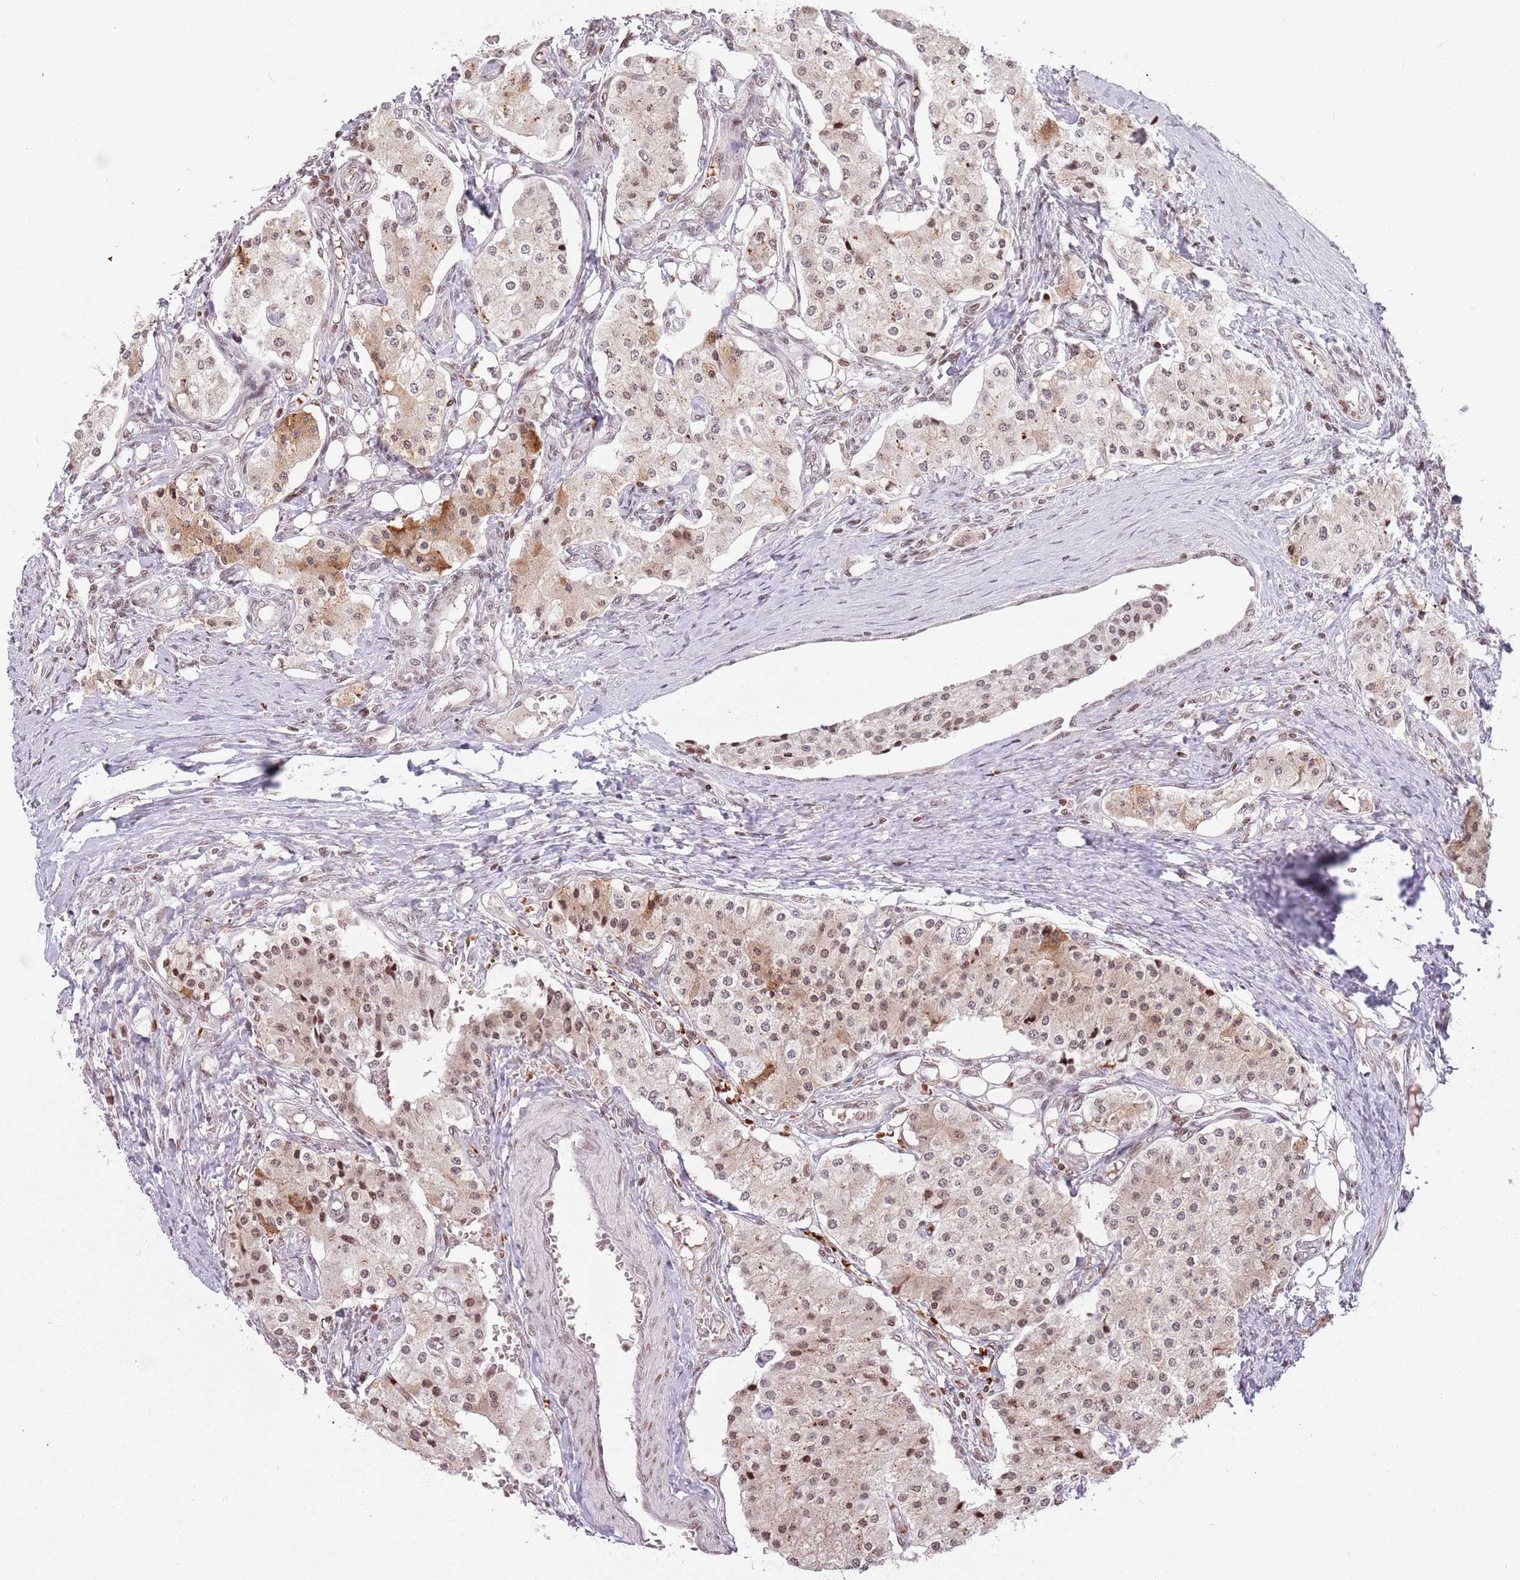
{"staining": {"intensity": "moderate", "quantity": "25%-75%", "location": "cytoplasmic/membranous,nuclear"}, "tissue": "carcinoid", "cell_type": "Tumor cells", "image_type": "cancer", "snomed": [{"axis": "morphology", "description": "Carcinoid, malignant, NOS"}, {"axis": "topography", "description": "Colon"}], "caption": "Immunohistochemistry (IHC) micrograph of neoplastic tissue: malignant carcinoid stained using immunohistochemistry reveals medium levels of moderate protein expression localized specifically in the cytoplasmic/membranous and nuclear of tumor cells, appearing as a cytoplasmic/membranous and nuclear brown color.", "gene": "SH3RF3", "patient": {"sex": "female", "age": 52}}